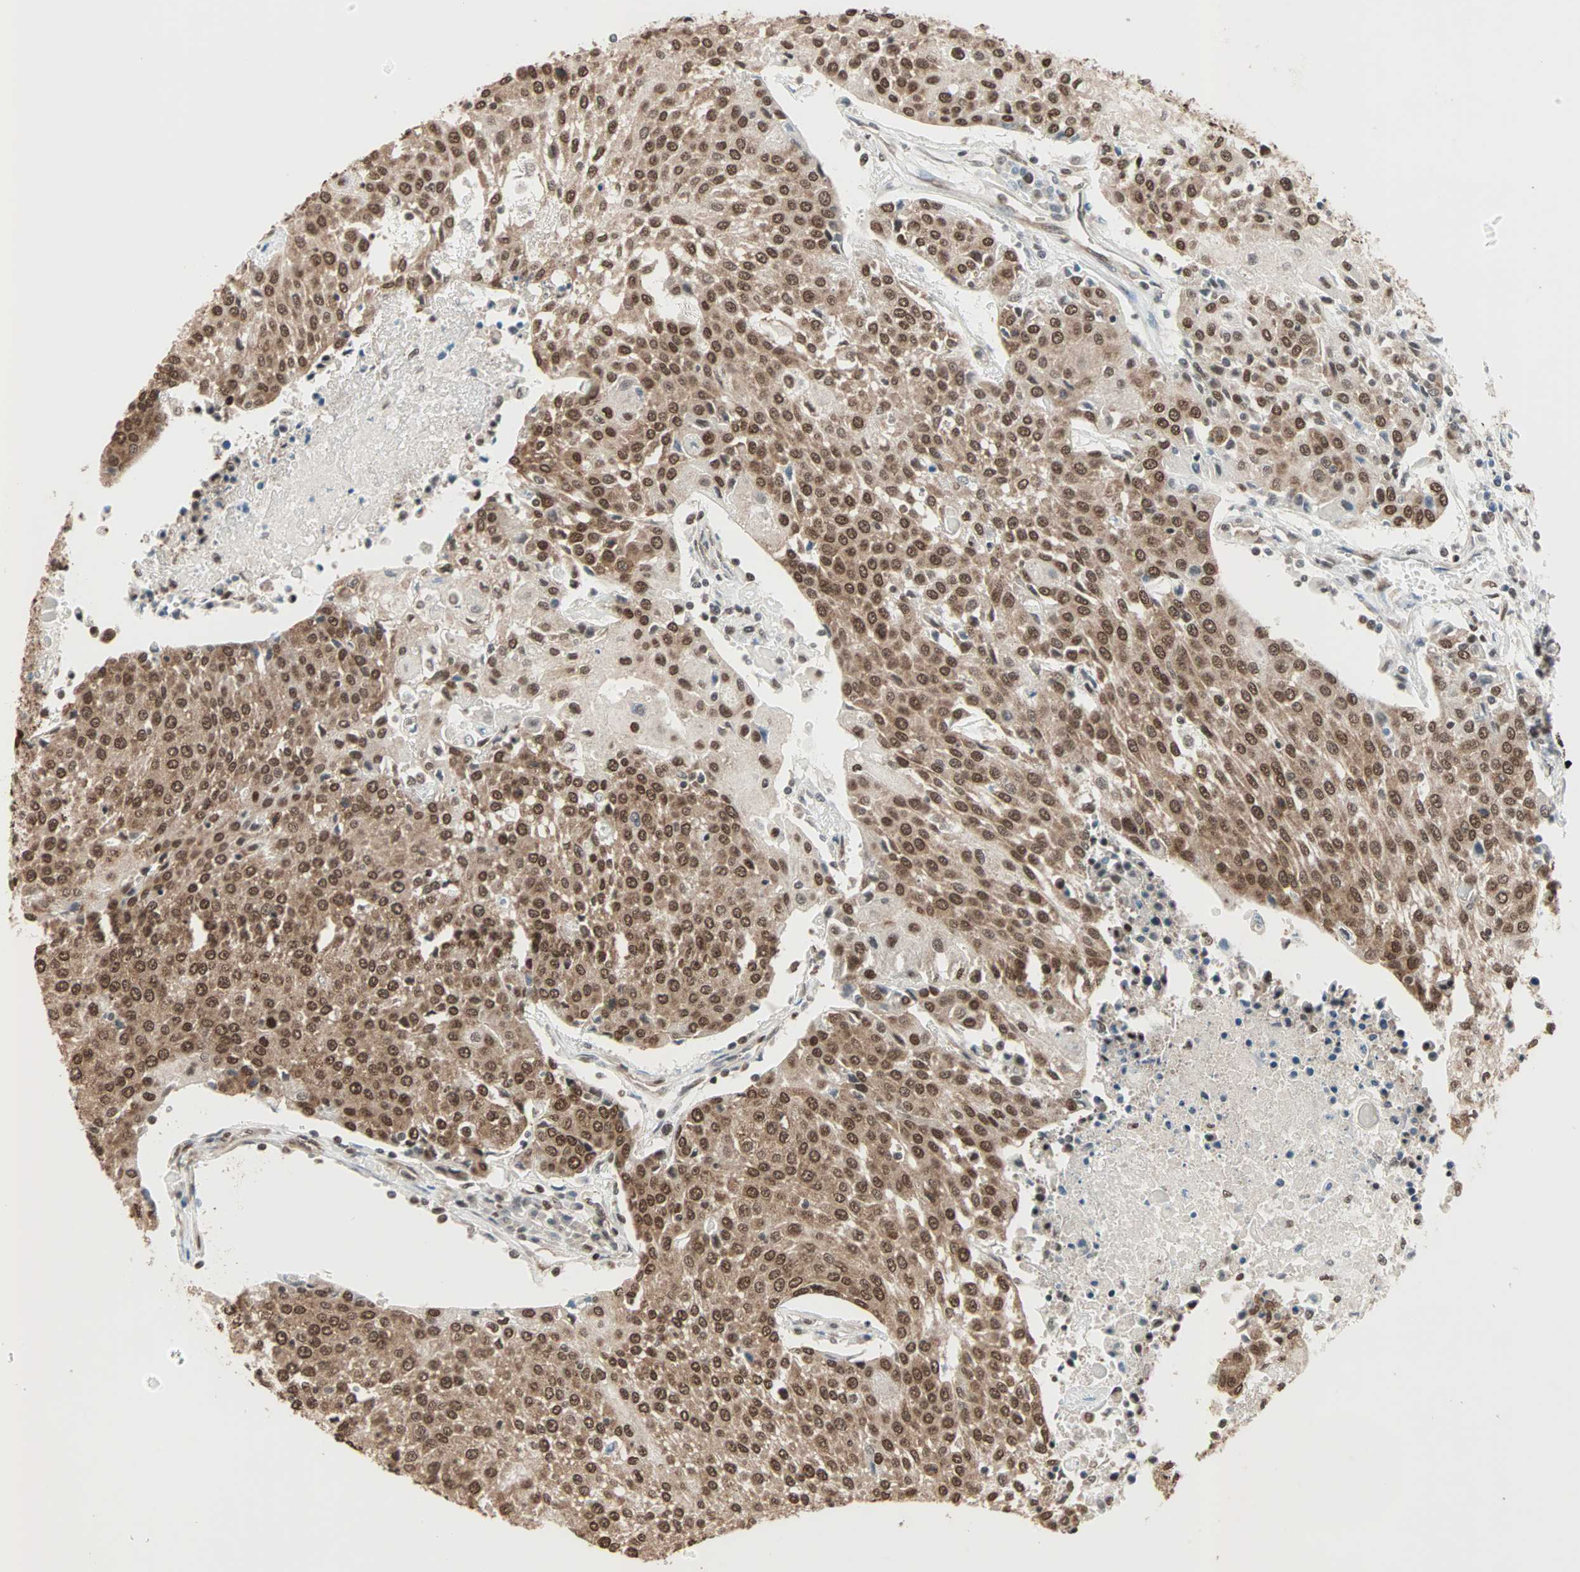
{"staining": {"intensity": "strong", "quantity": ">75%", "location": "cytoplasmic/membranous,nuclear"}, "tissue": "urothelial cancer", "cell_type": "Tumor cells", "image_type": "cancer", "snomed": [{"axis": "morphology", "description": "Urothelial carcinoma, High grade"}, {"axis": "topography", "description": "Urinary bladder"}], "caption": "Immunohistochemical staining of high-grade urothelial carcinoma exhibits high levels of strong cytoplasmic/membranous and nuclear protein positivity in approximately >75% of tumor cells.", "gene": "DAZAP1", "patient": {"sex": "female", "age": 85}}